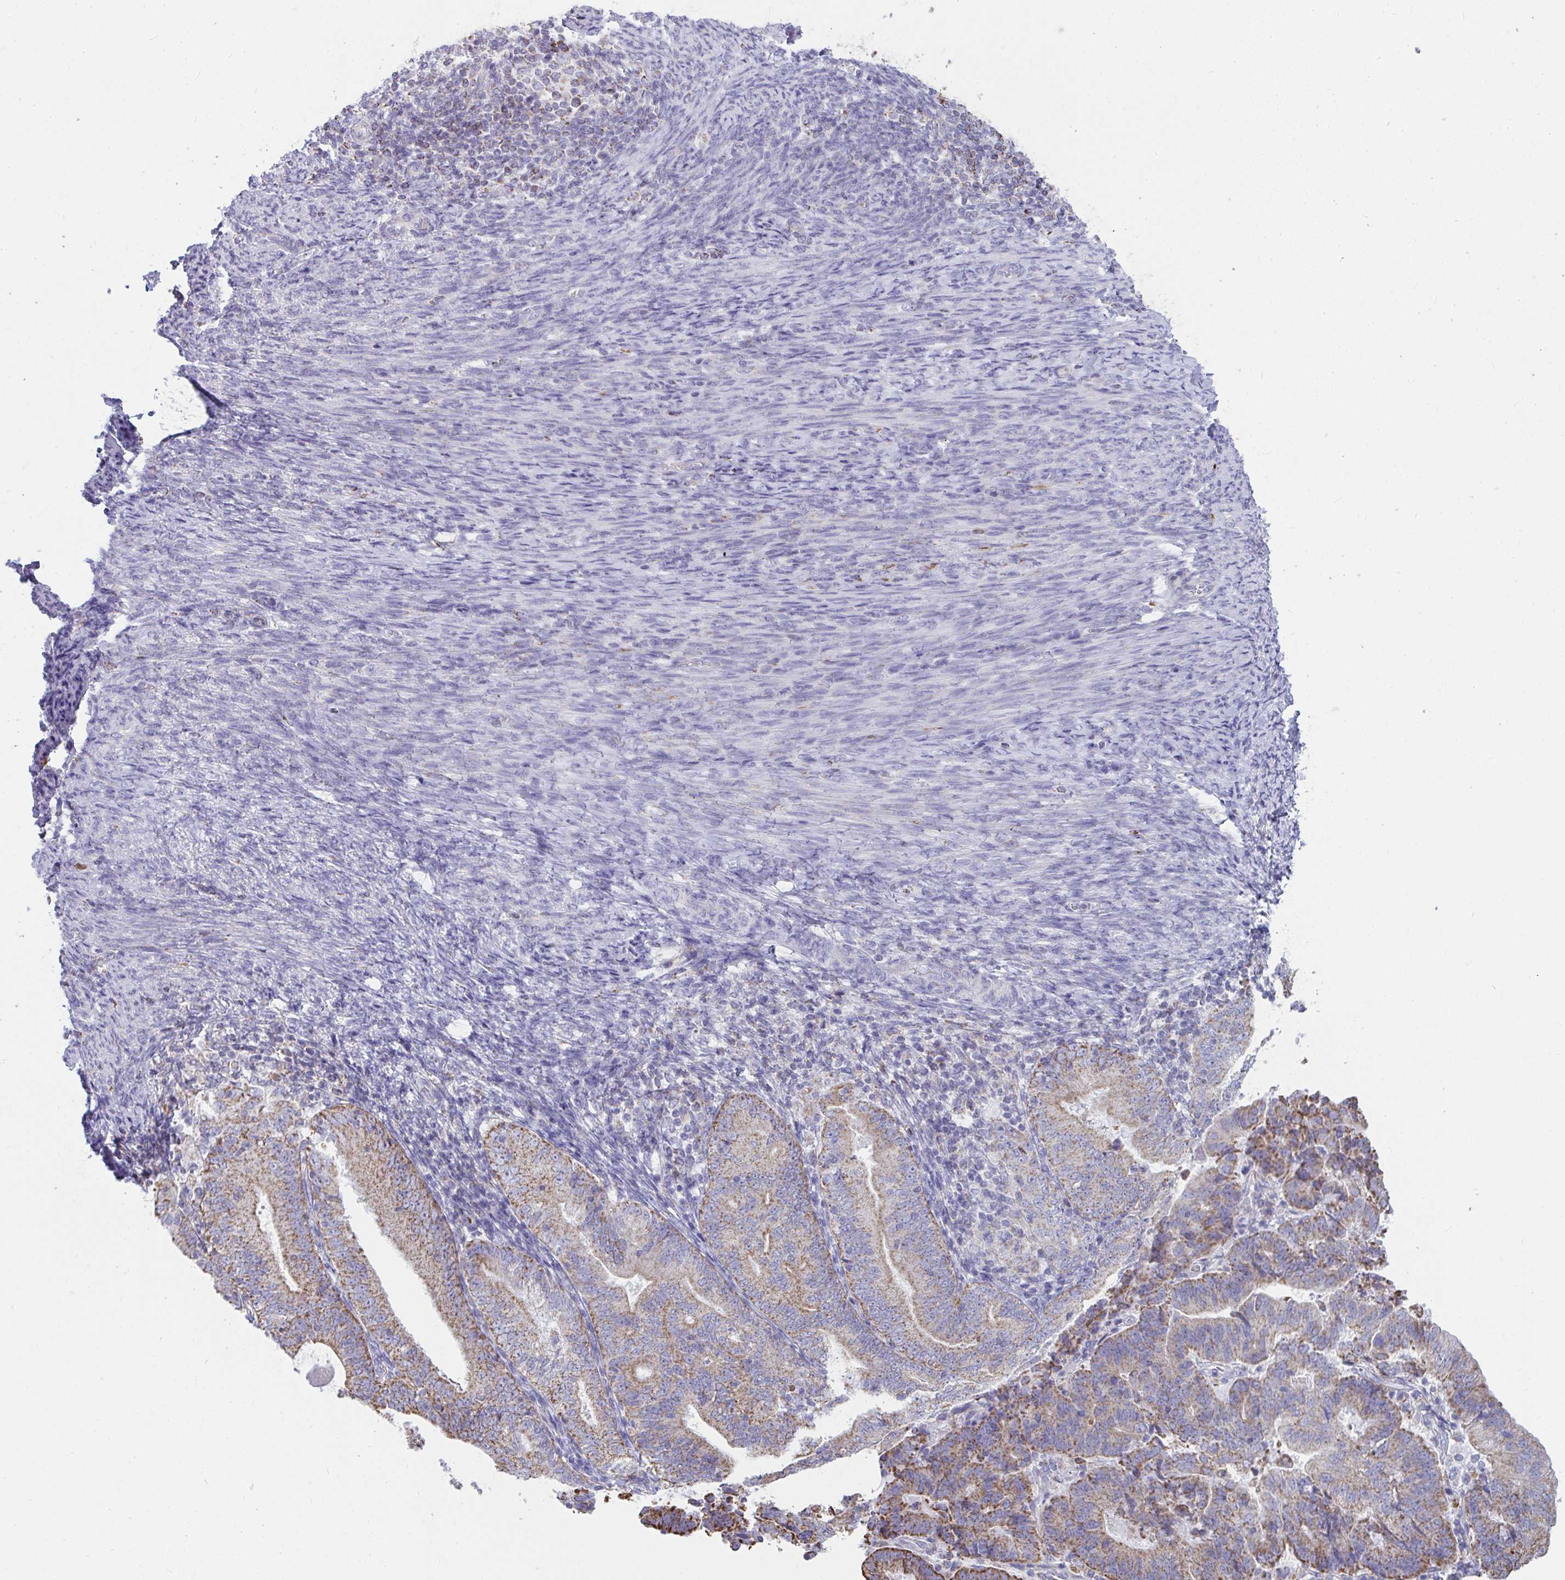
{"staining": {"intensity": "moderate", "quantity": ">75%", "location": "cytoplasmic/membranous"}, "tissue": "endometrial cancer", "cell_type": "Tumor cells", "image_type": "cancer", "snomed": [{"axis": "morphology", "description": "Adenocarcinoma, NOS"}, {"axis": "topography", "description": "Endometrium"}], "caption": "Approximately >75% of tumor cells in endometrial cancer display moderate cytoplasmic/membranous protein staining as visualized by brown immunohistochemical staining.", "gene": "SLC6A1", "patient": {"sex": "female", "age": 70}}